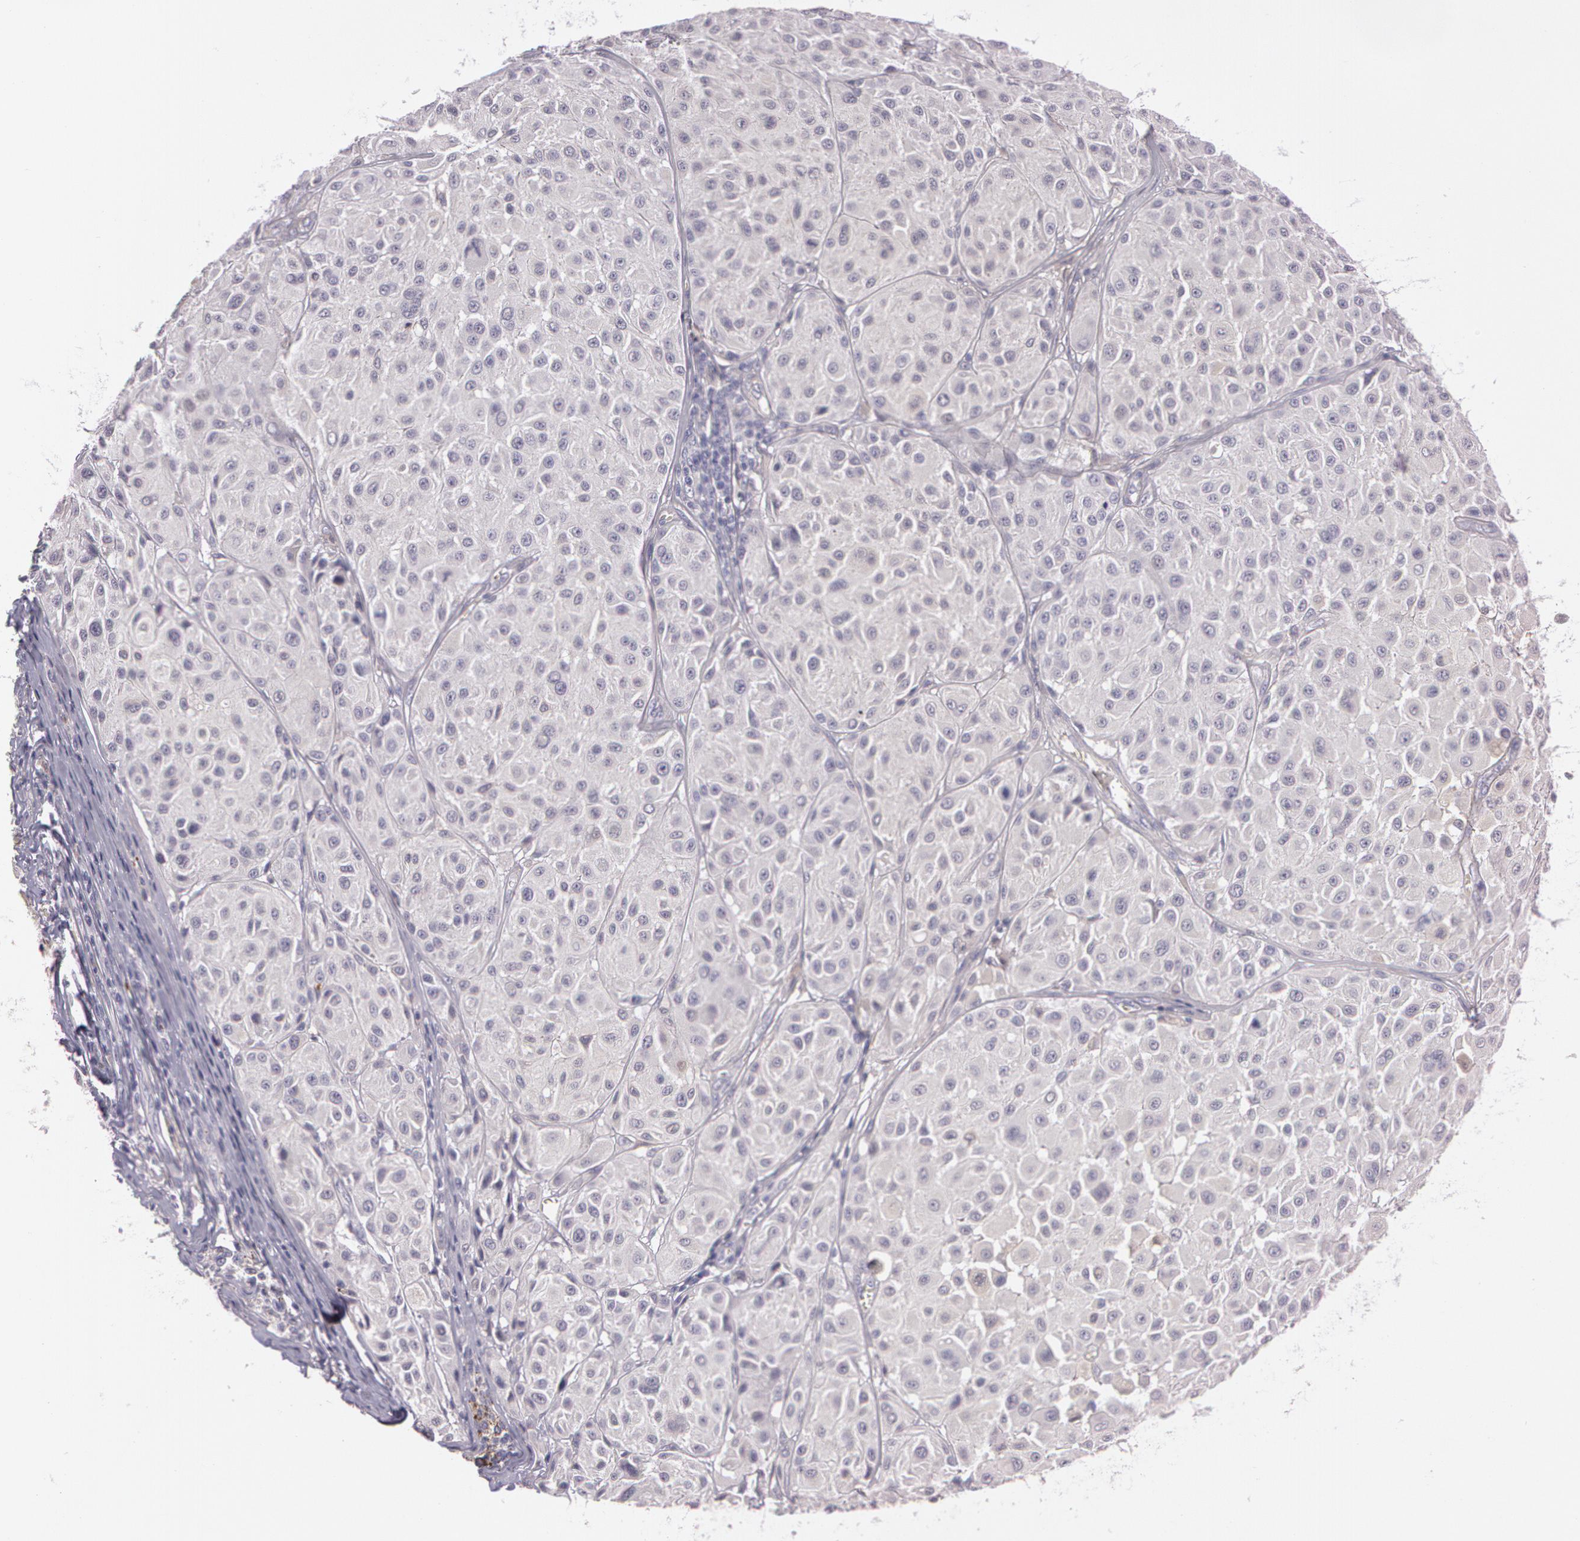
{"staining": {"intensity": "negative", "quantity": "none", "location": "none"}, "tissue": "melanoma", "cell_type": "Tumor cells", "image_type": "cancer", "snomed": [{"axis": "morphology", "description": "Malignant melanoma, NOS"}, {"axis": "topography", "description": "Skin"}], "caption": "Tumor cells are negative for brown protein staining in melanoma.", "gene": "G2E3", "patient": {"sex": "male", "age": 36}}